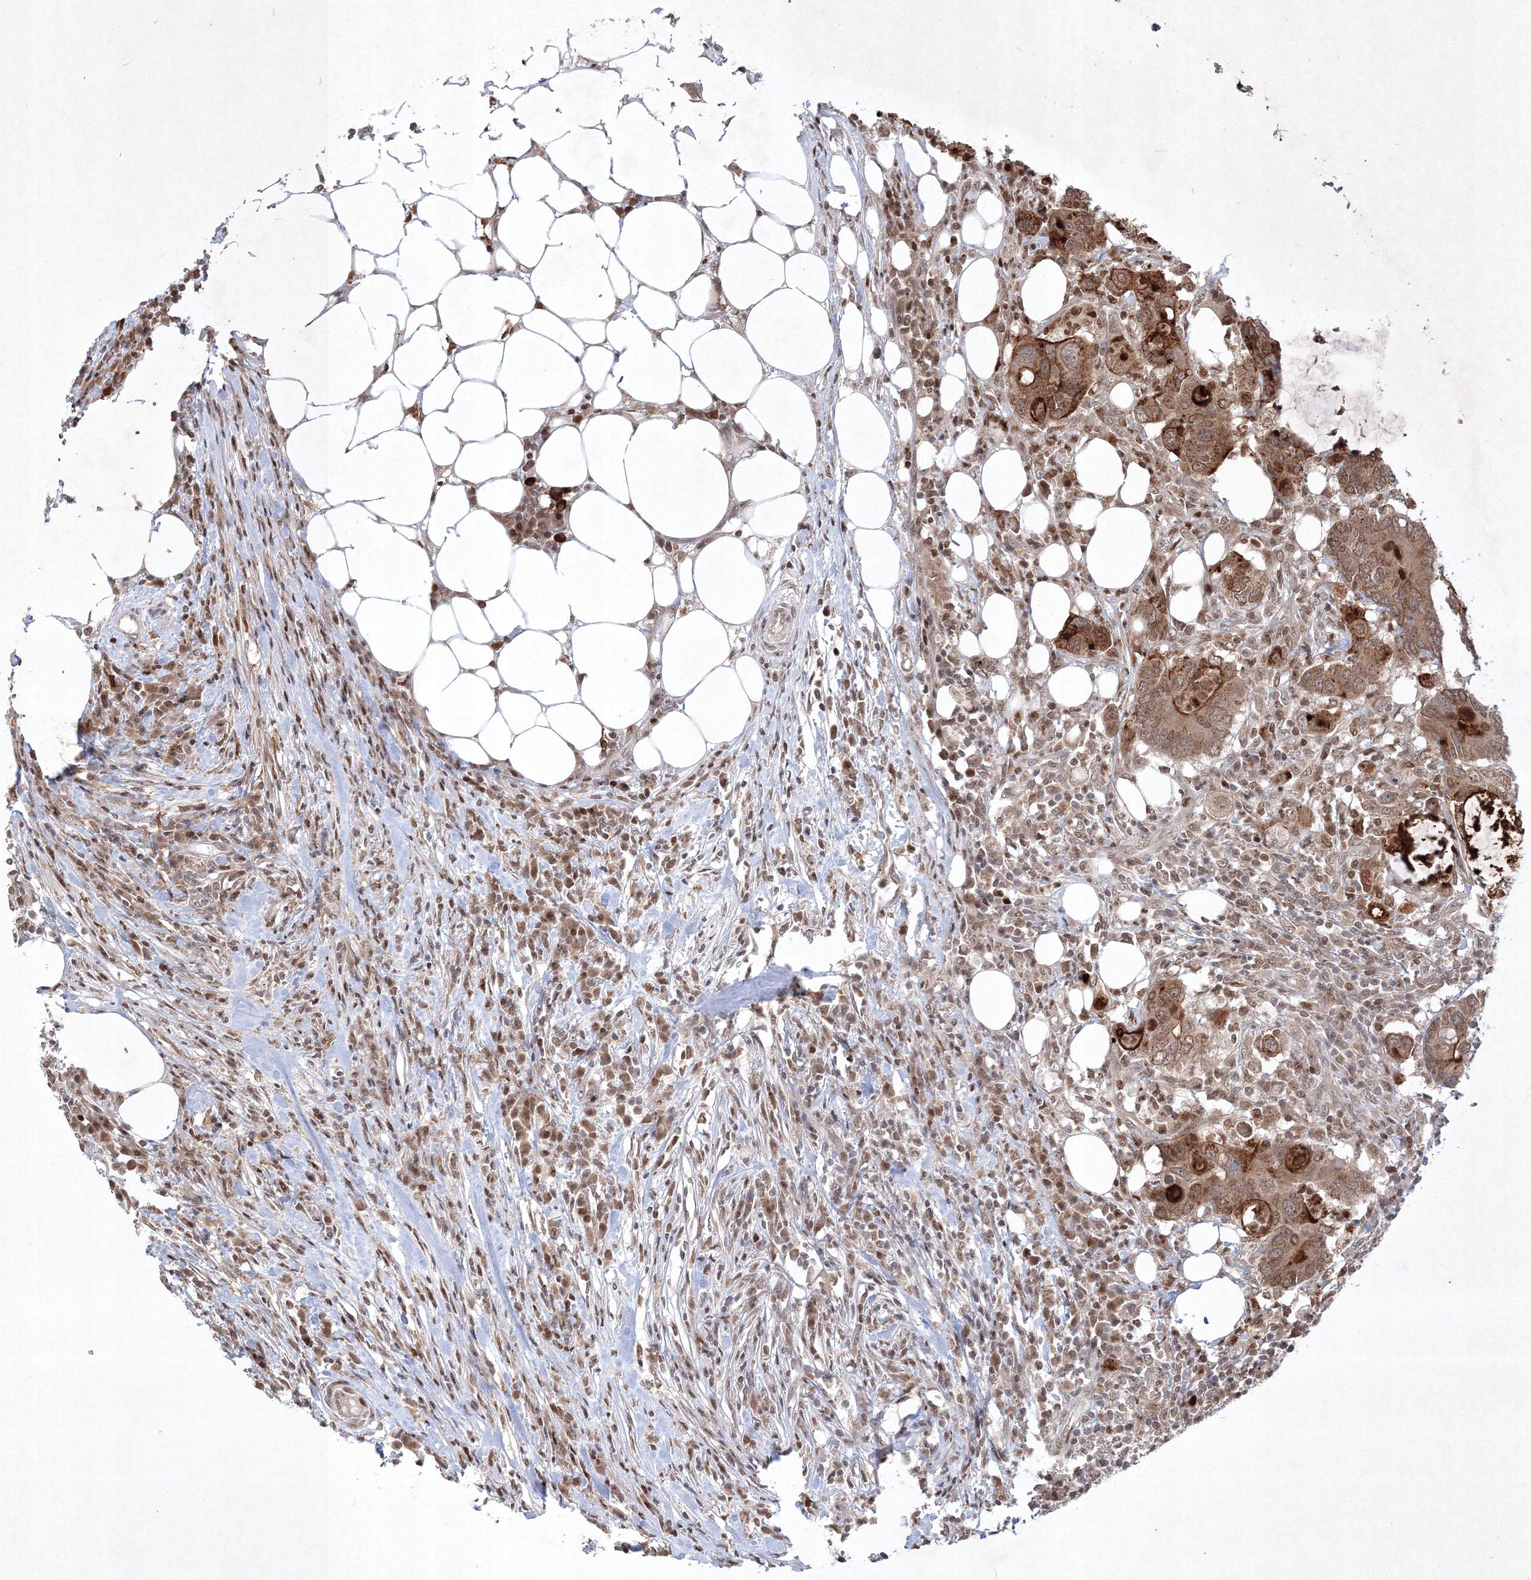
{"staining": {"intensity": "moderate", "quantity": ">75%", "location": "cytoplasmic/membranous,nuclear"}, "tissue": "colorectal cancer", "cell_type": "Tumor cells", "image_type": "cancer", "snomed": [{"axis": "morphology", "description": "Adenocarcinoma, NOS"}, {"axis": "topography", "description": "Colon"}], "caption": "A histopathology image showing moderate cytoplasmic/membranous and nuclear staining in about >75% of tumor cells in colorectal adenocarcinoma, as visualized by brown immunohistochemical staining.", "gene": "TAB1", "patient": {"sex": "male", "age": 71}}